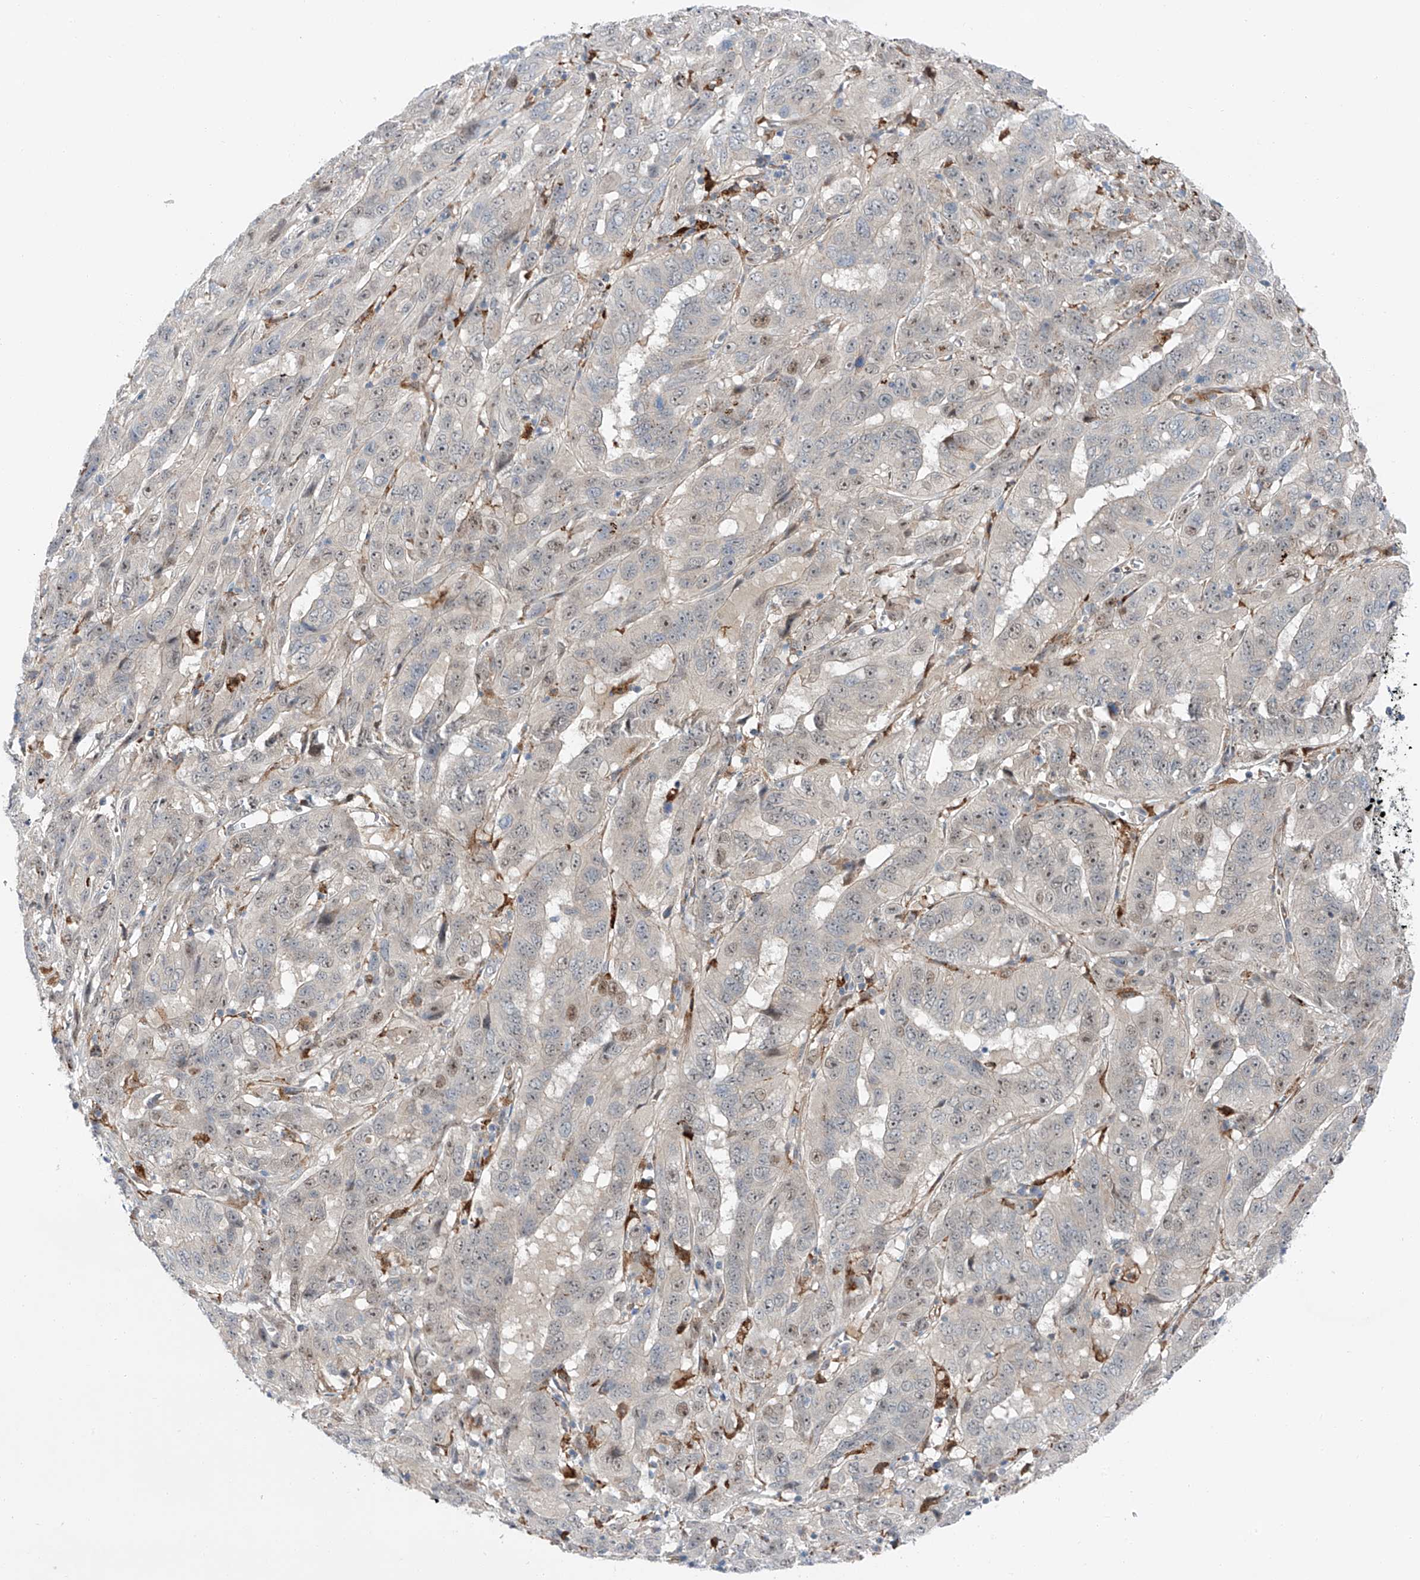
{"staining": {"intensity": "weak", "quantity": "<25%", "location": "nuclear"}, "tissue": "pancreatic cancer", "cell_type": "Tumor cells", "image_type": "cancer", "snomed": [{"axis": "morphology", "description": "Adenocarcinoma, NOS"}, {"axis": "topography", "description": "Pancreas"}], "caption": "There is no significant positivity in tumor cells of pancreatic cancer (adenocarcinoma).", "gene": "CLDND1", "patient": {"sex": "male", "age": 63}}